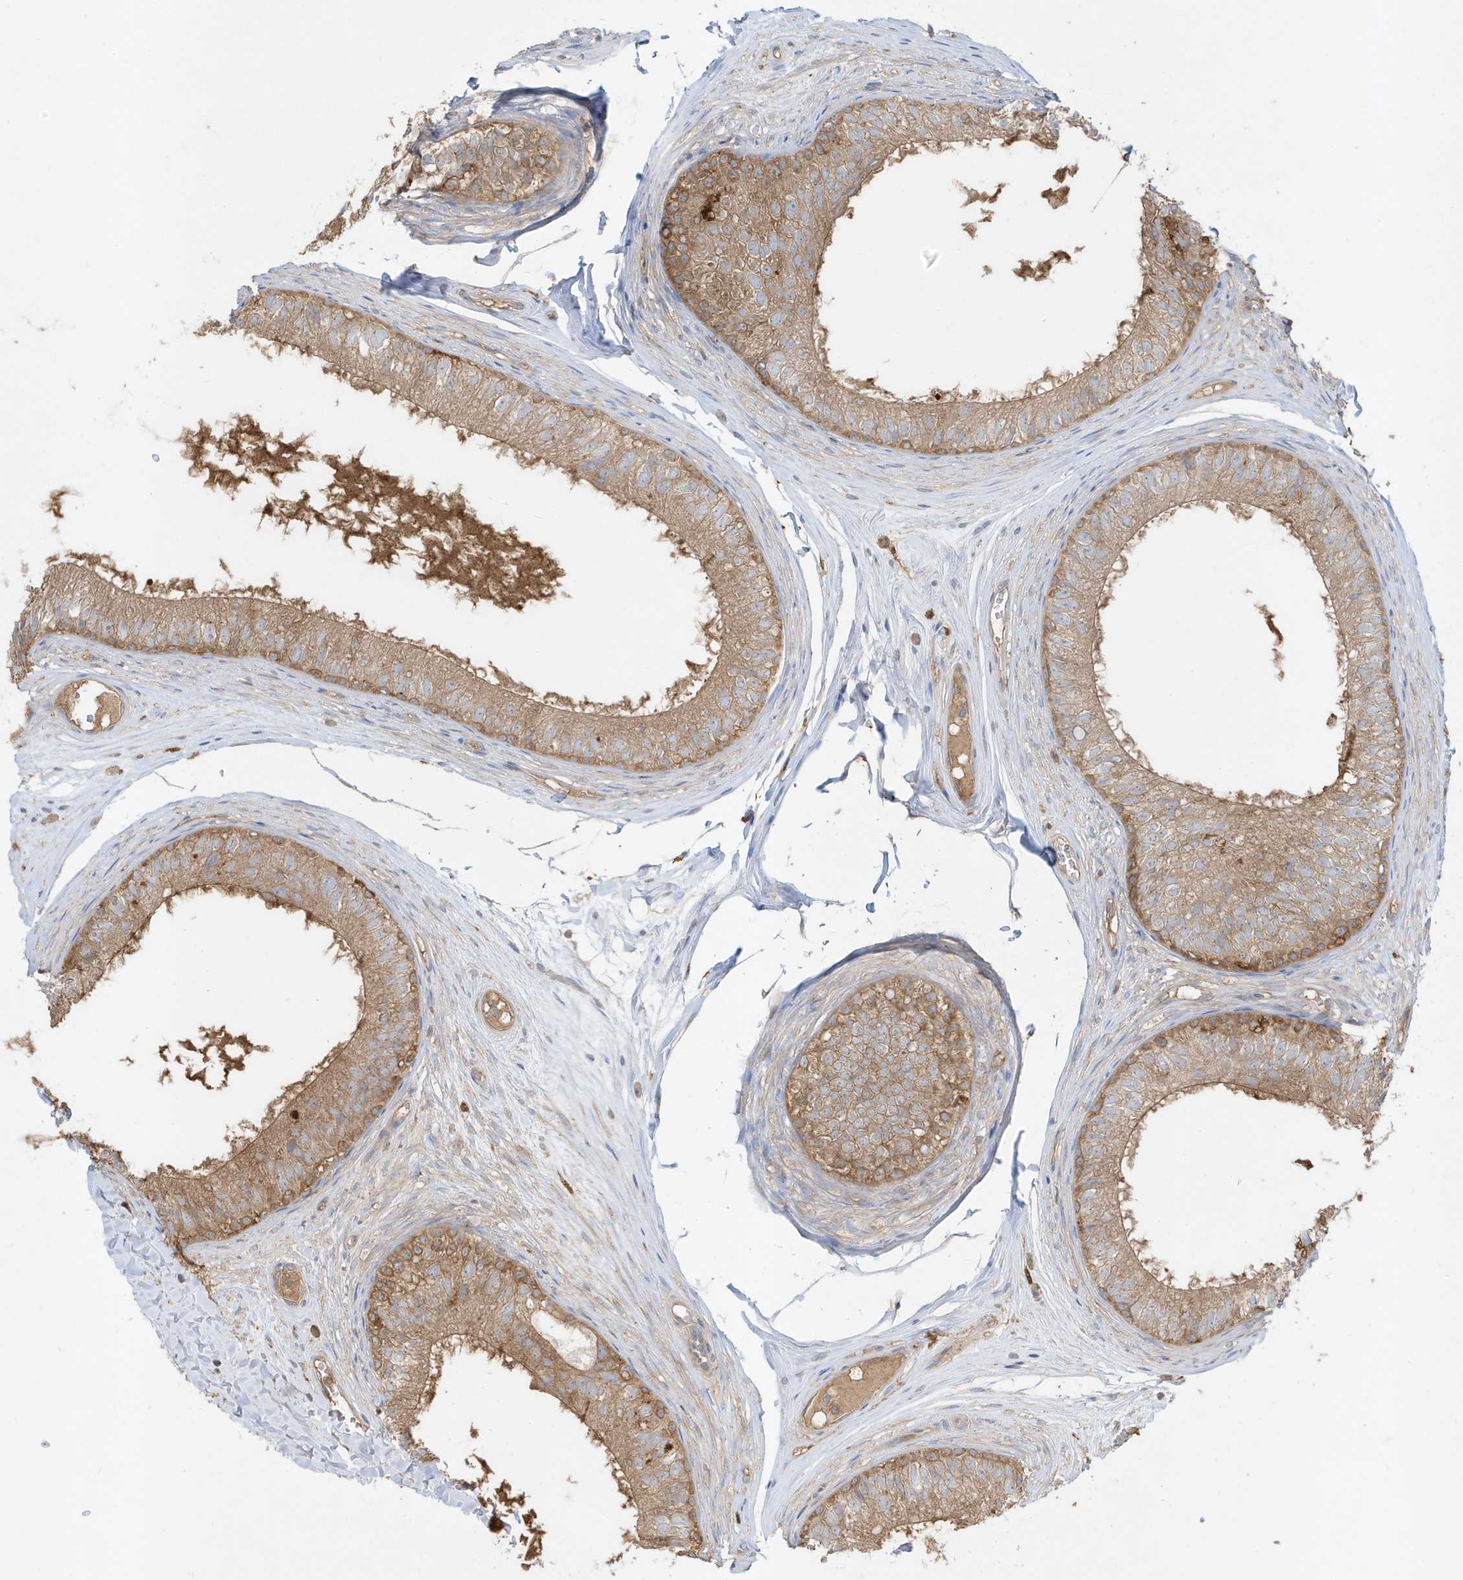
{"staining": {"intensity": "moderate", "quantity": ">75%", "location": "cytoplasmic/membranous"}, "tissue": "epididymis", "cell_type": "Glandular cells", "image_type": "normal", "snomed": [{"axis": "morphology", "description": "Normal tissue, NOS"}, {"axis": "morphology", "description": "Seminoma in situ"}, {"axis": "topography", "description": "Testis"}, {"axis": "topography", "description": "Epididymis"}], "caption": "This histopathology image exhibits IHC staining of unremarkable epididymis, with medium moderate cytoplasmic/membranous staining in approximately >75% of glandular cells.", "gene": "ABTB1", "patient": {"sex": "male", "age": 28}}